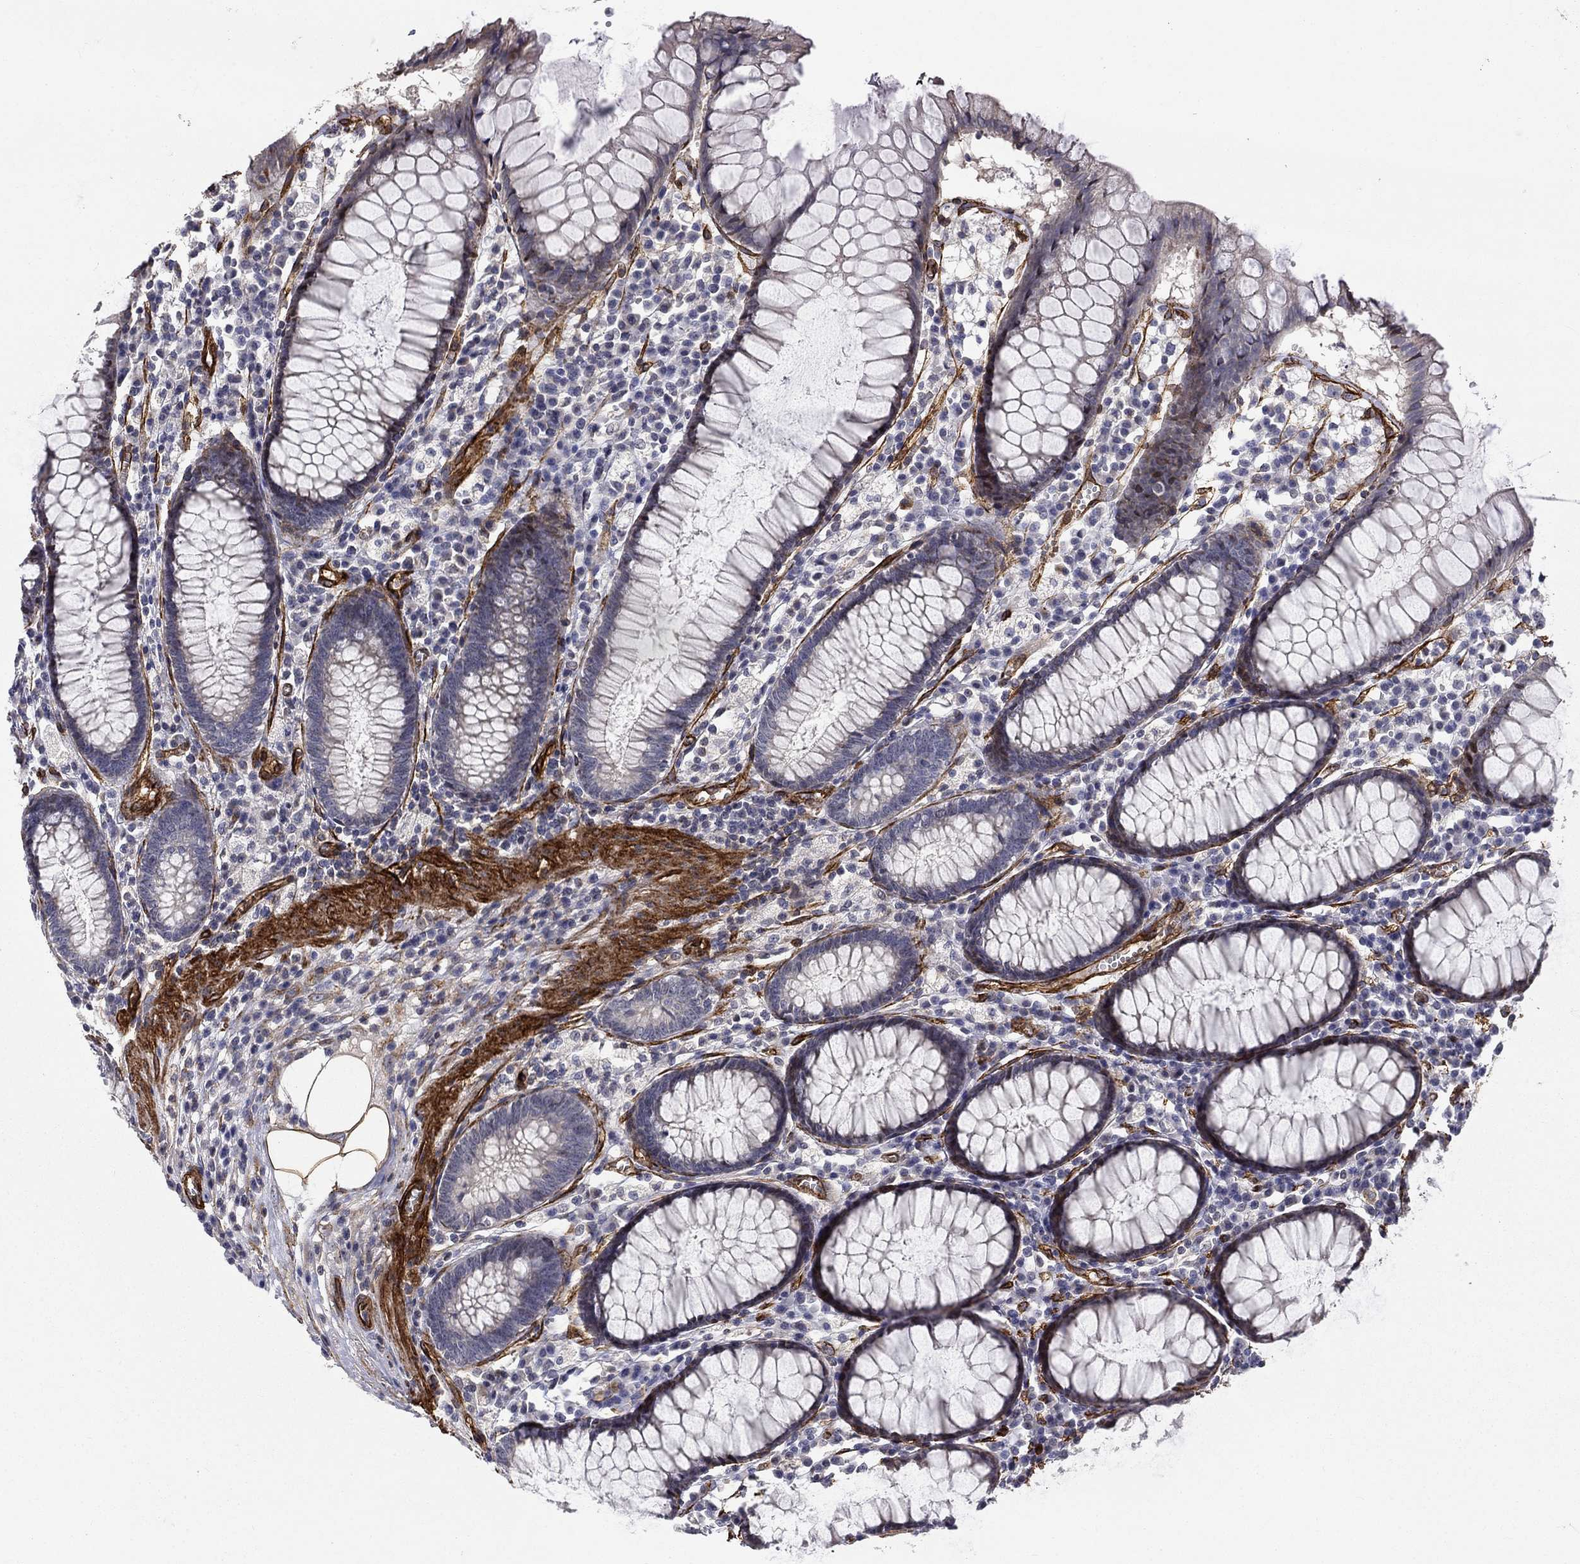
{"staining": {"intensity": "strong", "quantity": ">75%", "location": "cytoplasmic/membranous"}, "tissue": "colon", "cell_type": "Endothelial cells", "image_type": "normal", "snomed": [{"axis": "morphology", "description": "Normal tissue, NOS"}, {"axis": "topography", "description": "Colon"}], "caption": "Immunohistochemistry (IHC) image of benign colon: colon stained using immunohistochemistry (IHC) displays high levels of strong protein expression localized specifically in the cytoplasmic/membranous of endothelial cells, appearing as a cytoplasmic/membranous brown color.", "gene": "SYNC", "patient": {"sex": "male", "age": 65}}